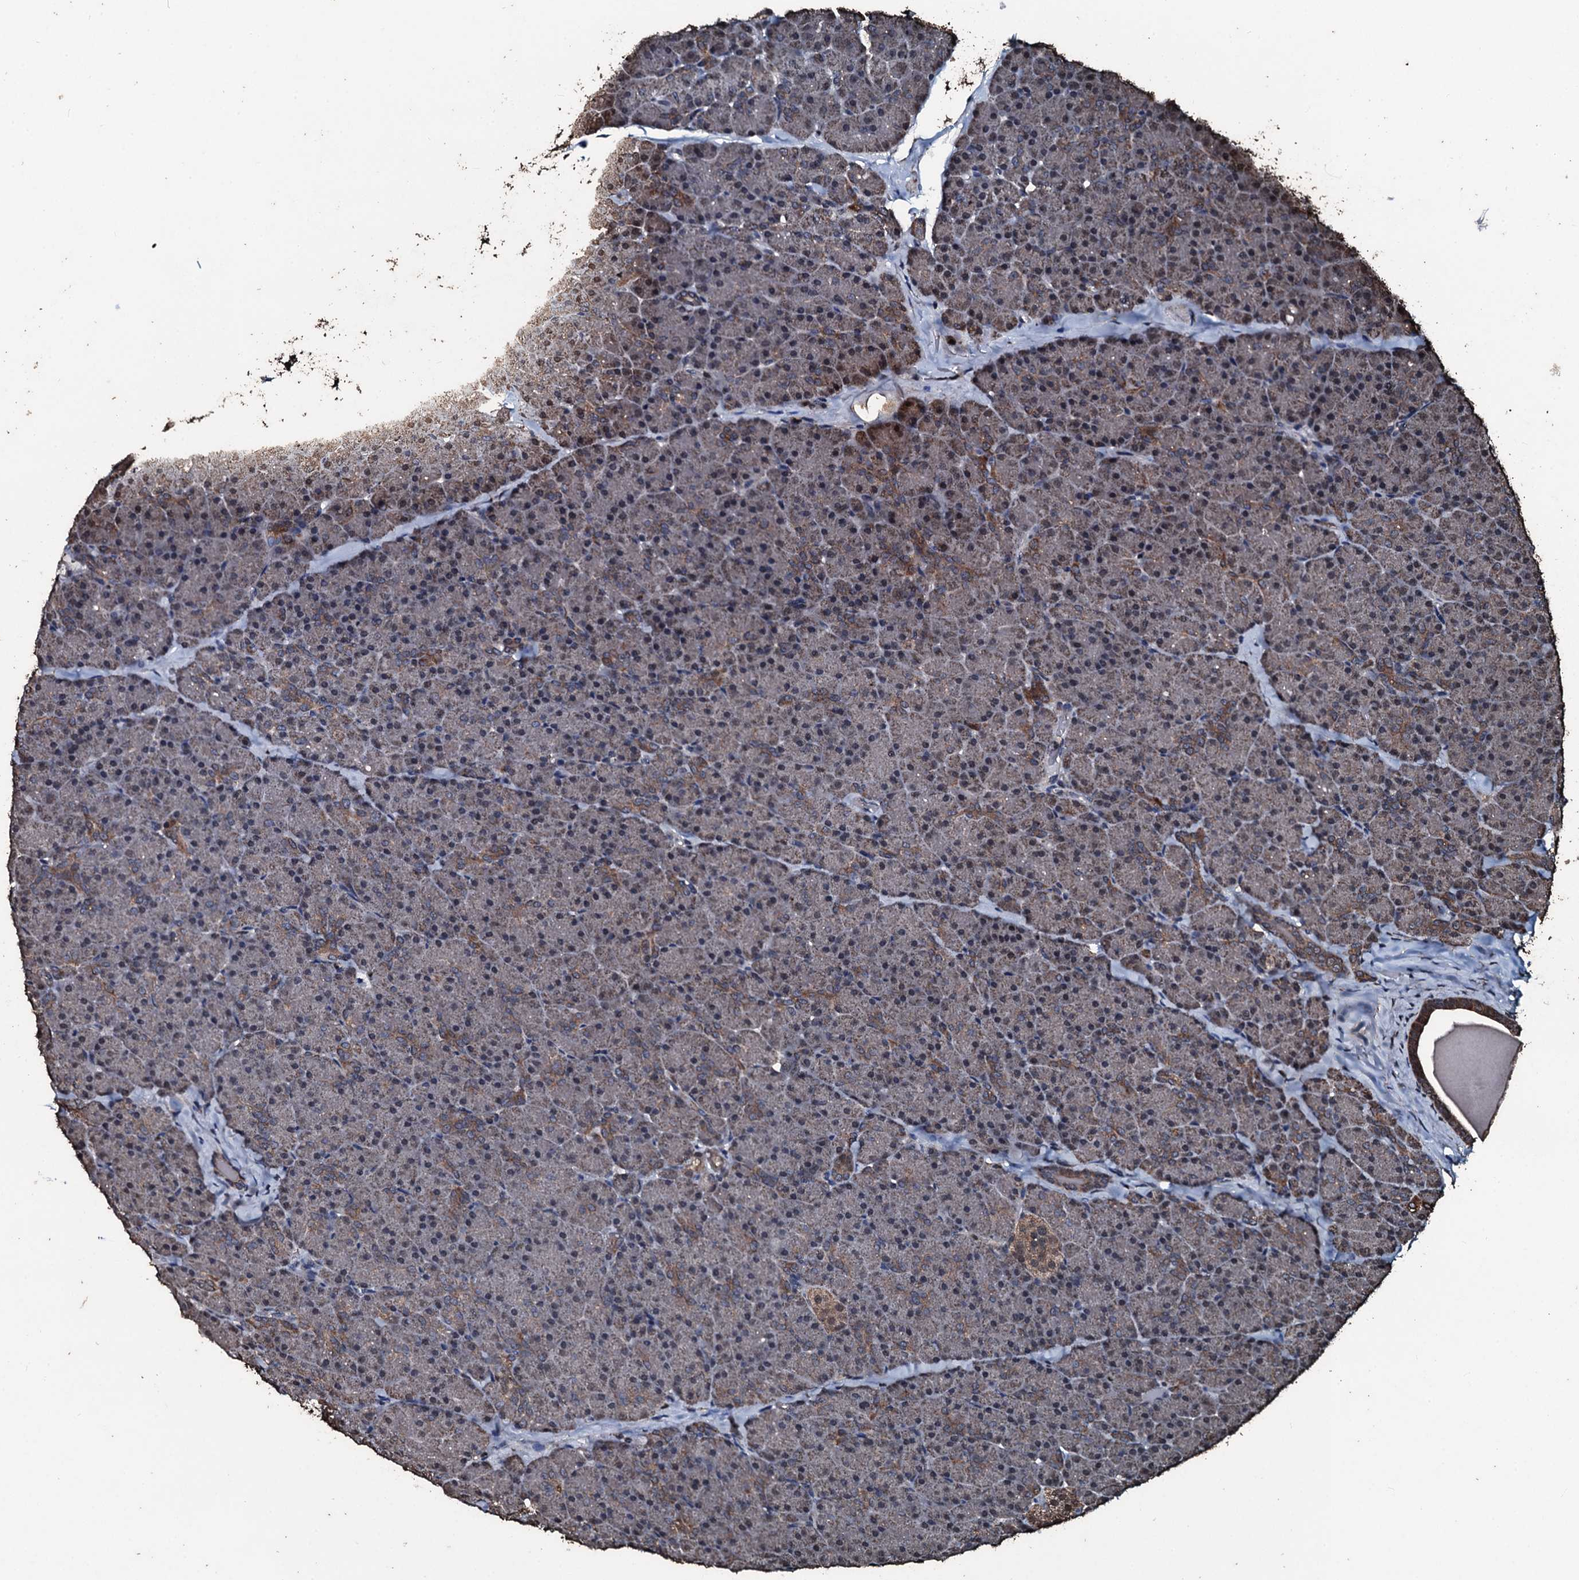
{"staining": {"intensity": "moderate", "quantity": "<25%", "location": "cytoplasmic/membranous"}, "tissue": "pancreas", "cell_type": "Exocrine glandular cells", "image_type": "normal", "snomed": [{"axis": "morphology", "description": "Normal tissue, NOS"}, {"axis": "topography", "description": "Pancreas"}], "caption": "This micrograph shows unremarkable pancreas stained with immunohistochemistry to label a protein in brown. The cytoplasmic/membranous of exocrine glandular cells show moderate positivity for the protein. Nuclei are counter-stained blue.", "gene": "FAAP24", "patient": {"sex": "male", "age": 36}}